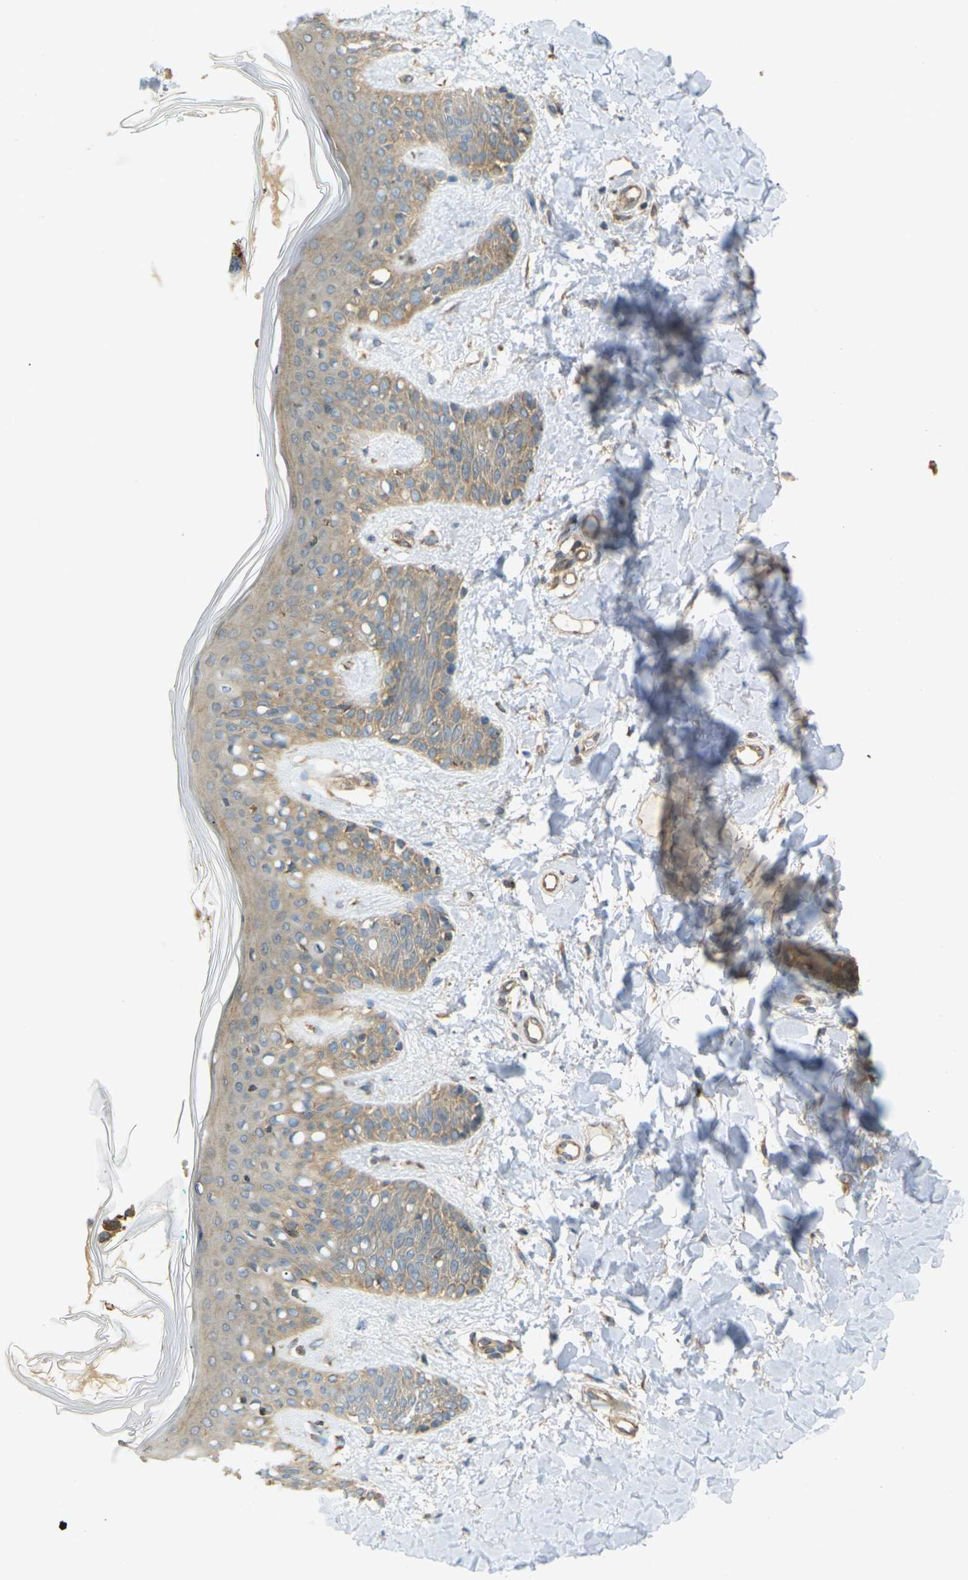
{"staining": {"intensity": "moderate", "quantity": ">75%", "location": "cytoplasmic/membranous"}, "tissue": "skin", "cell_type": "Fibroblasts", "image_type": "normal", "snomed": [{"axis": "morphology", "description": "Normal tissue, NOS"}, {"axis": "topography", "description": "Skin"}], "caption": "Immunohistochemistry photomicrograph of benign skin stained for a protein (brown), which reveals medium levels of moderate cytoplasmic/membranous positivity in approximately >75% of fibroblasts.", "gene": "KSR1", "patient": {"sex": "male", "age": 16}}